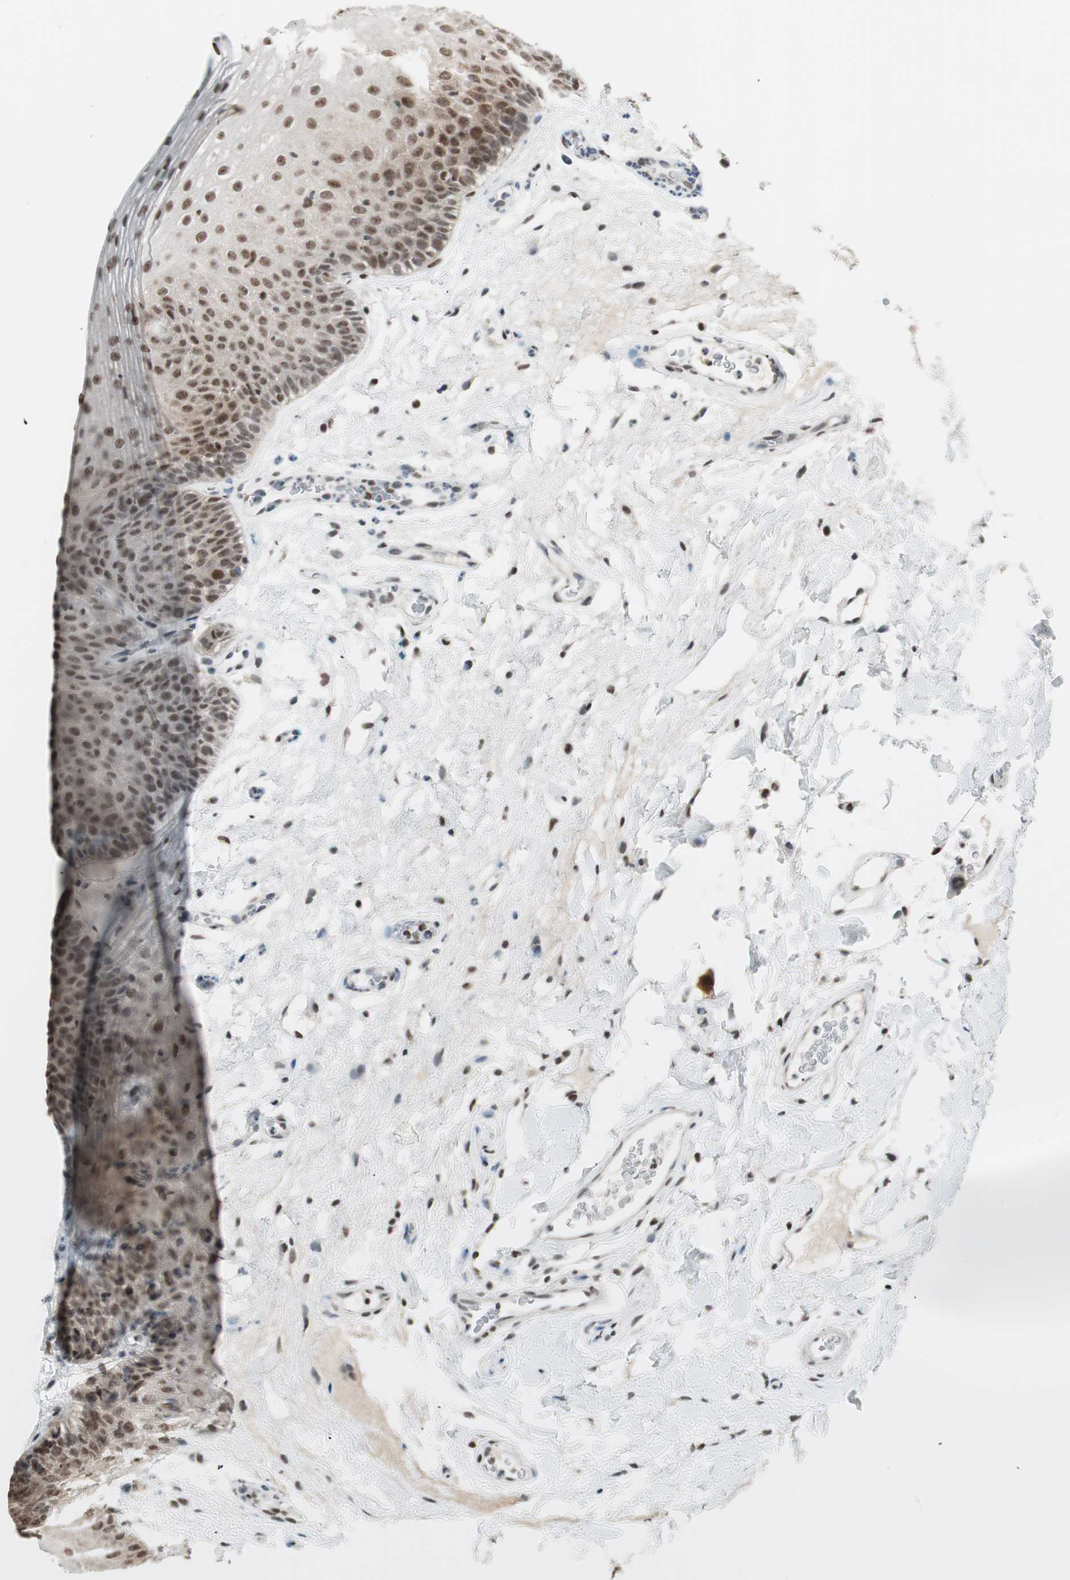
{"staining": {"intensity": "moderate", "quantity": ">75%", "location": "nuclear"}, "tissue": "oral mucosa", "cell_type": "Squamous epithelial cells", "image_type": "normal", "snomed": [{"axis": "morphology", "description": "Normal tissue, NOS"}, {"axis": "morphology", "description": "Squamous cell carcinoma, NOS"}, {"axis": "topography", "description": "Skeletal muscle"}, {"axis": "topography", "description": "Oral tissue"}], "caption": "Immunohistochemical staining of normal human oral mucosa reveals >75% levels of moderate nuclear protein positivity in about >75% of squamous epithelial cells.", "gene": "SMARCE1", "patient": {"sex": "male", "age": 71}}